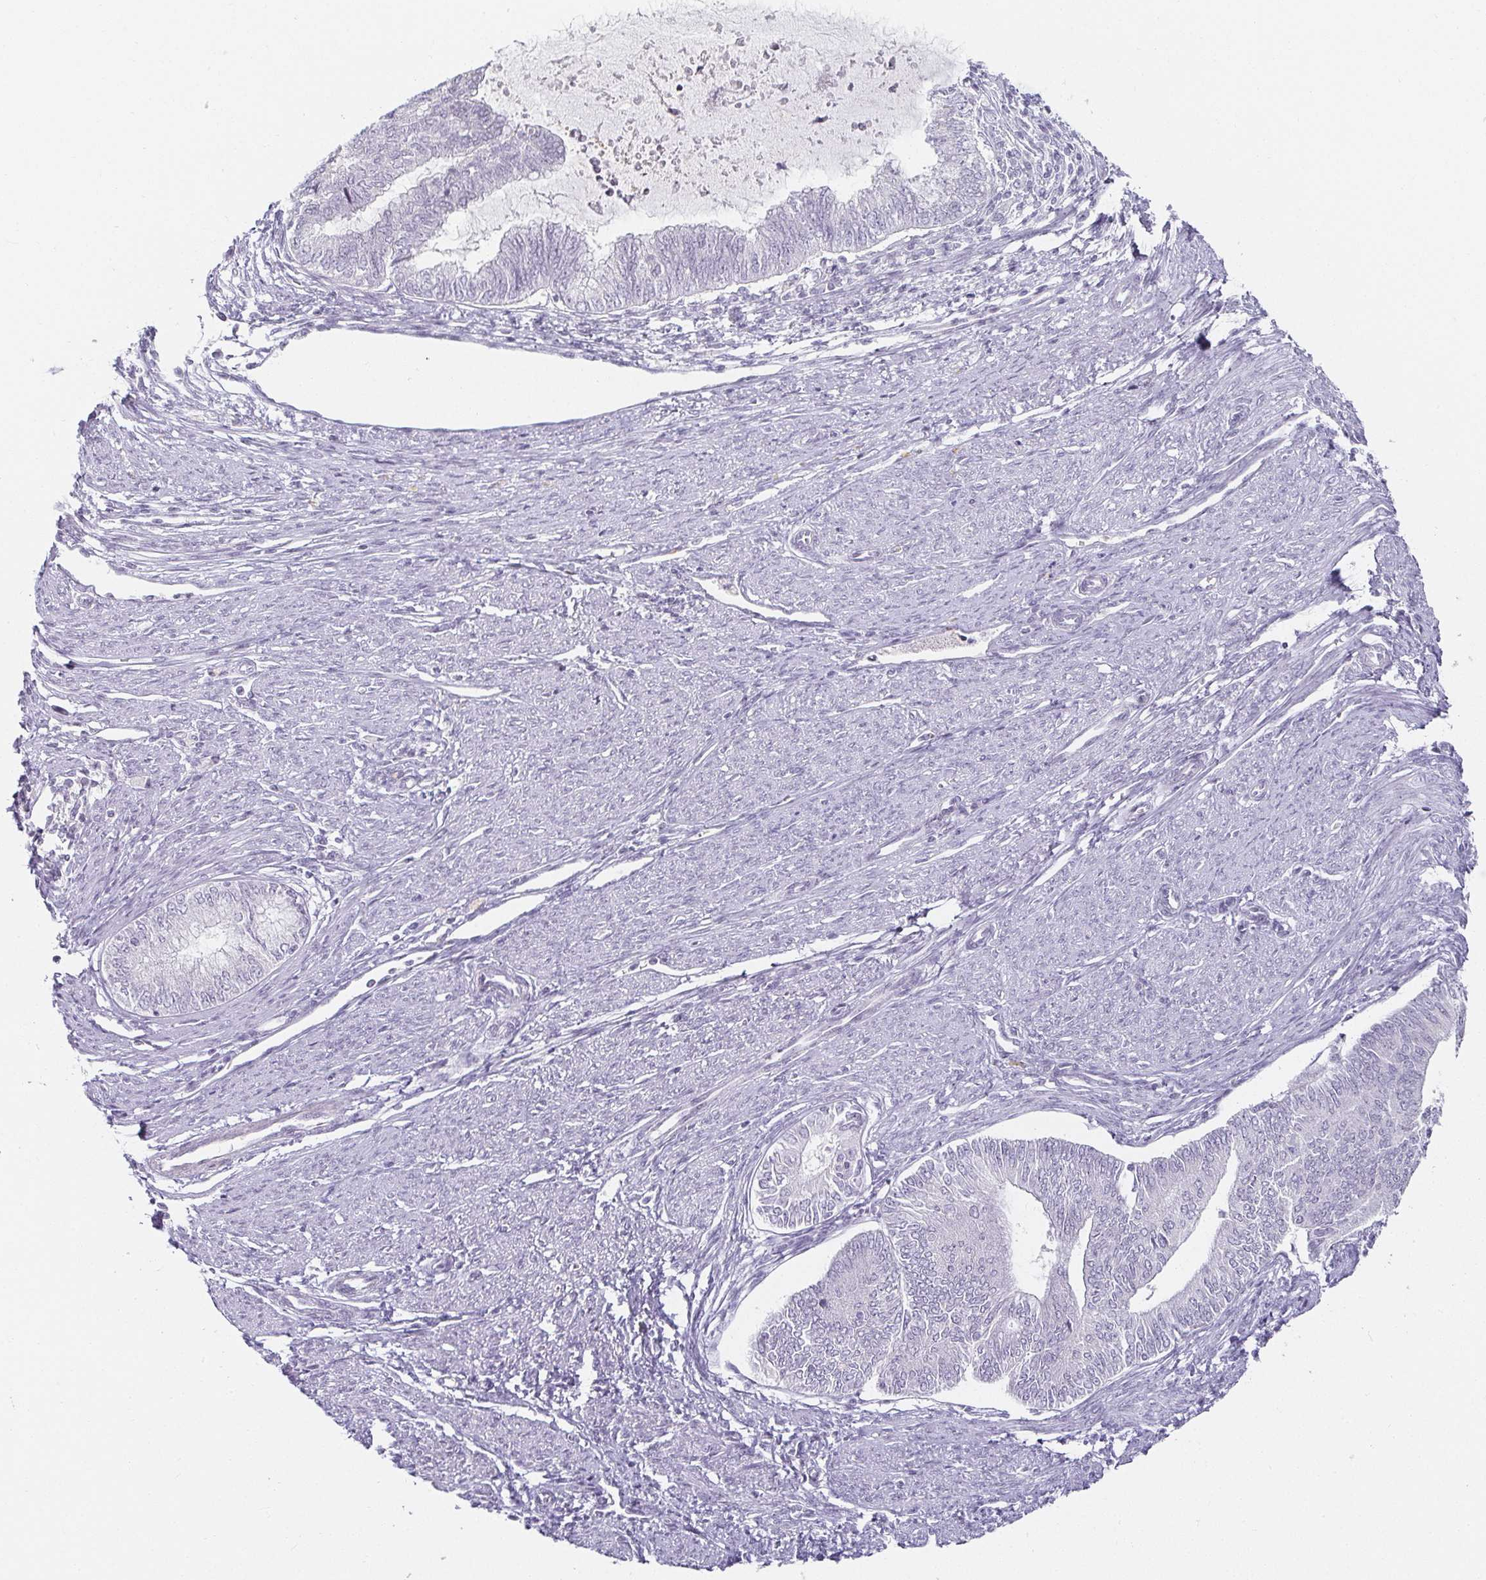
{"staining": {"intensity": "negative", "quantity": "none", "location": "none"}, "tissue": "endometrial cancer", "cell_type": "Tumor cells", "image_type": "cancer", "snomed": [{"axis": "morphology", "description": "Adenocarcinoma, NOS"}, {"axis": "topography", "description": "Endometrium"}], "caption": "Immunohistochemical staining of adenocarcinoma (endometrial) displays no significant staining in tumor cells.", "gene": "ACAN", "patient": {"sex": "female", "age": 79}}